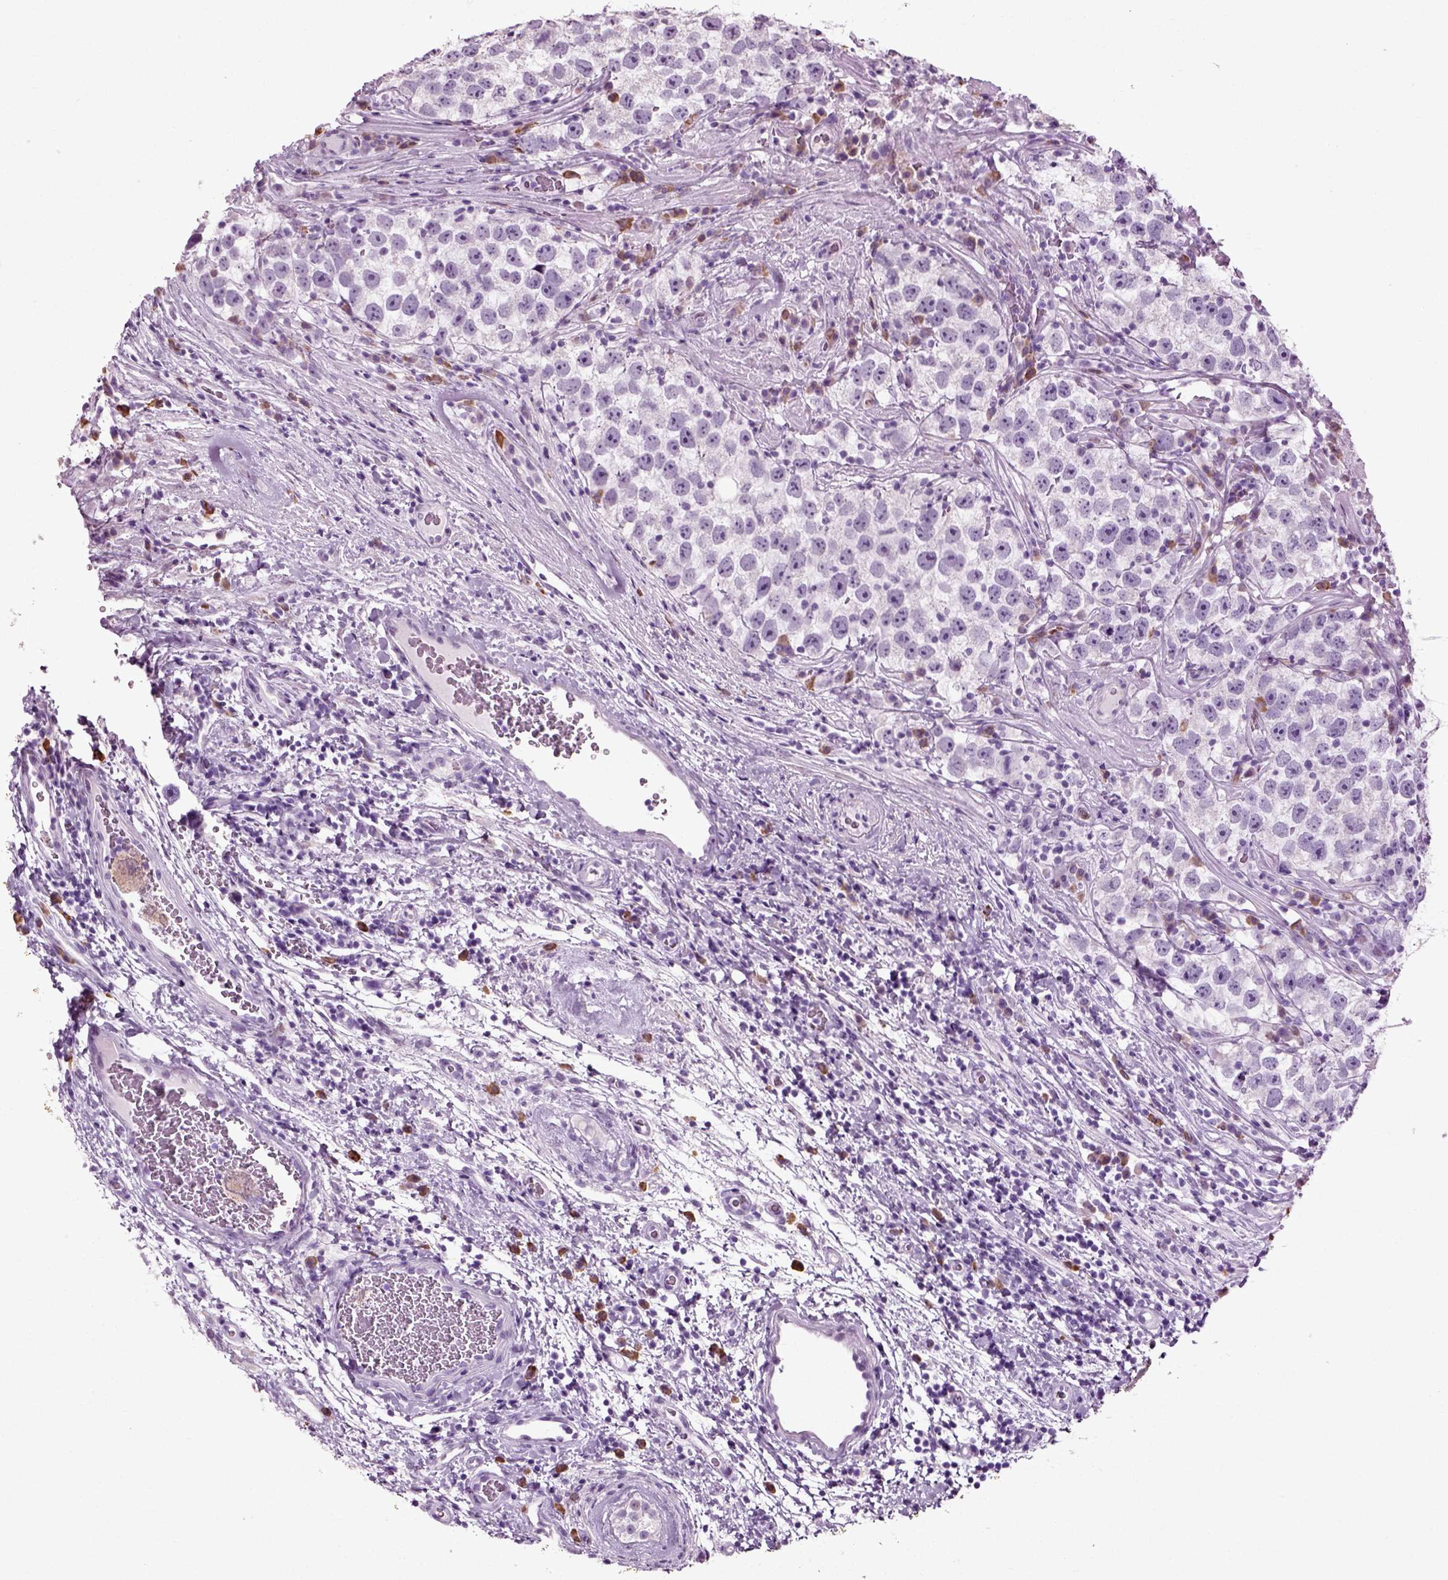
{"staining": {"intensity": "negative", "quantity": "none", "location": "none"}, "tissue": "testis cancer", "cell_type": "Tumor cells", "image_type": "cancer", "snomed": [{"axis": "morphology", "description": "Normal tissue, NOS"}, {"axis": "morphology", "description": "Seminoma, NOS"}, {"axis": "topography", "description": "Testis"}], "caption": "Tumor cells are negative for brown protein staining in testis cancer.", "gene": "SLC26A8", "patient": {"sex": "male", "age": 31}}